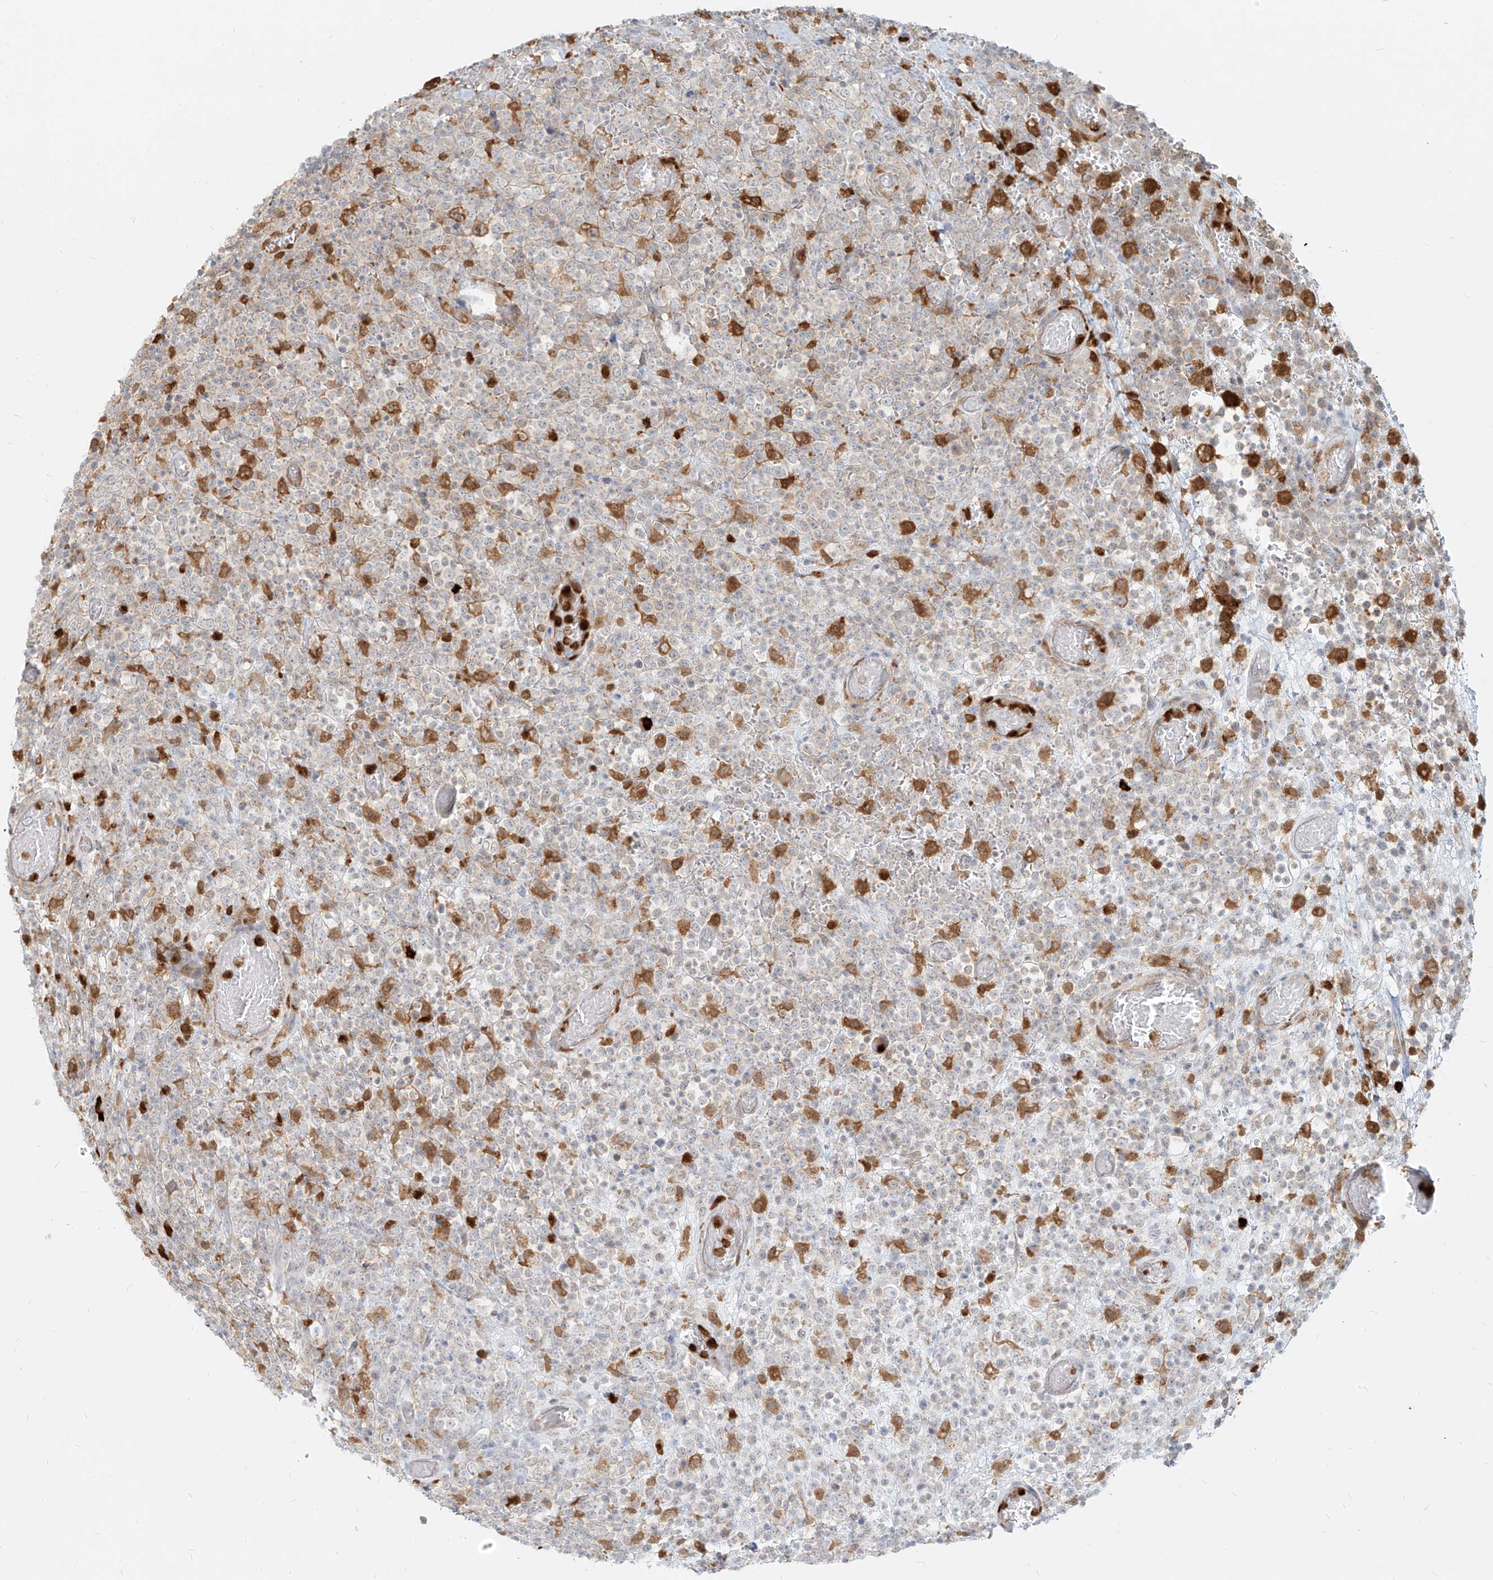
{"staining": {"intensity": "moderate", "quantity": "<25%", "location": "cytoplasmic/membranous"}, "tissue": "lymphoma", "cell_type": "Tumor cells", "image_type": "cancer", "snomed": [{"axis": "morphology", "description": "Malignant lymphoma, non-Hodgkin's type, High grade"}, {"axis": "topography", "description": "Colon"}], "caption": "A brown stain shows moderate cytoplasmic/membranous staining of a protein in high-grade malignant lymphoma, non-Hodgkin's type tumor cells.", "gene": "PGD", "patient": {"sex": "female", "age": 53}}